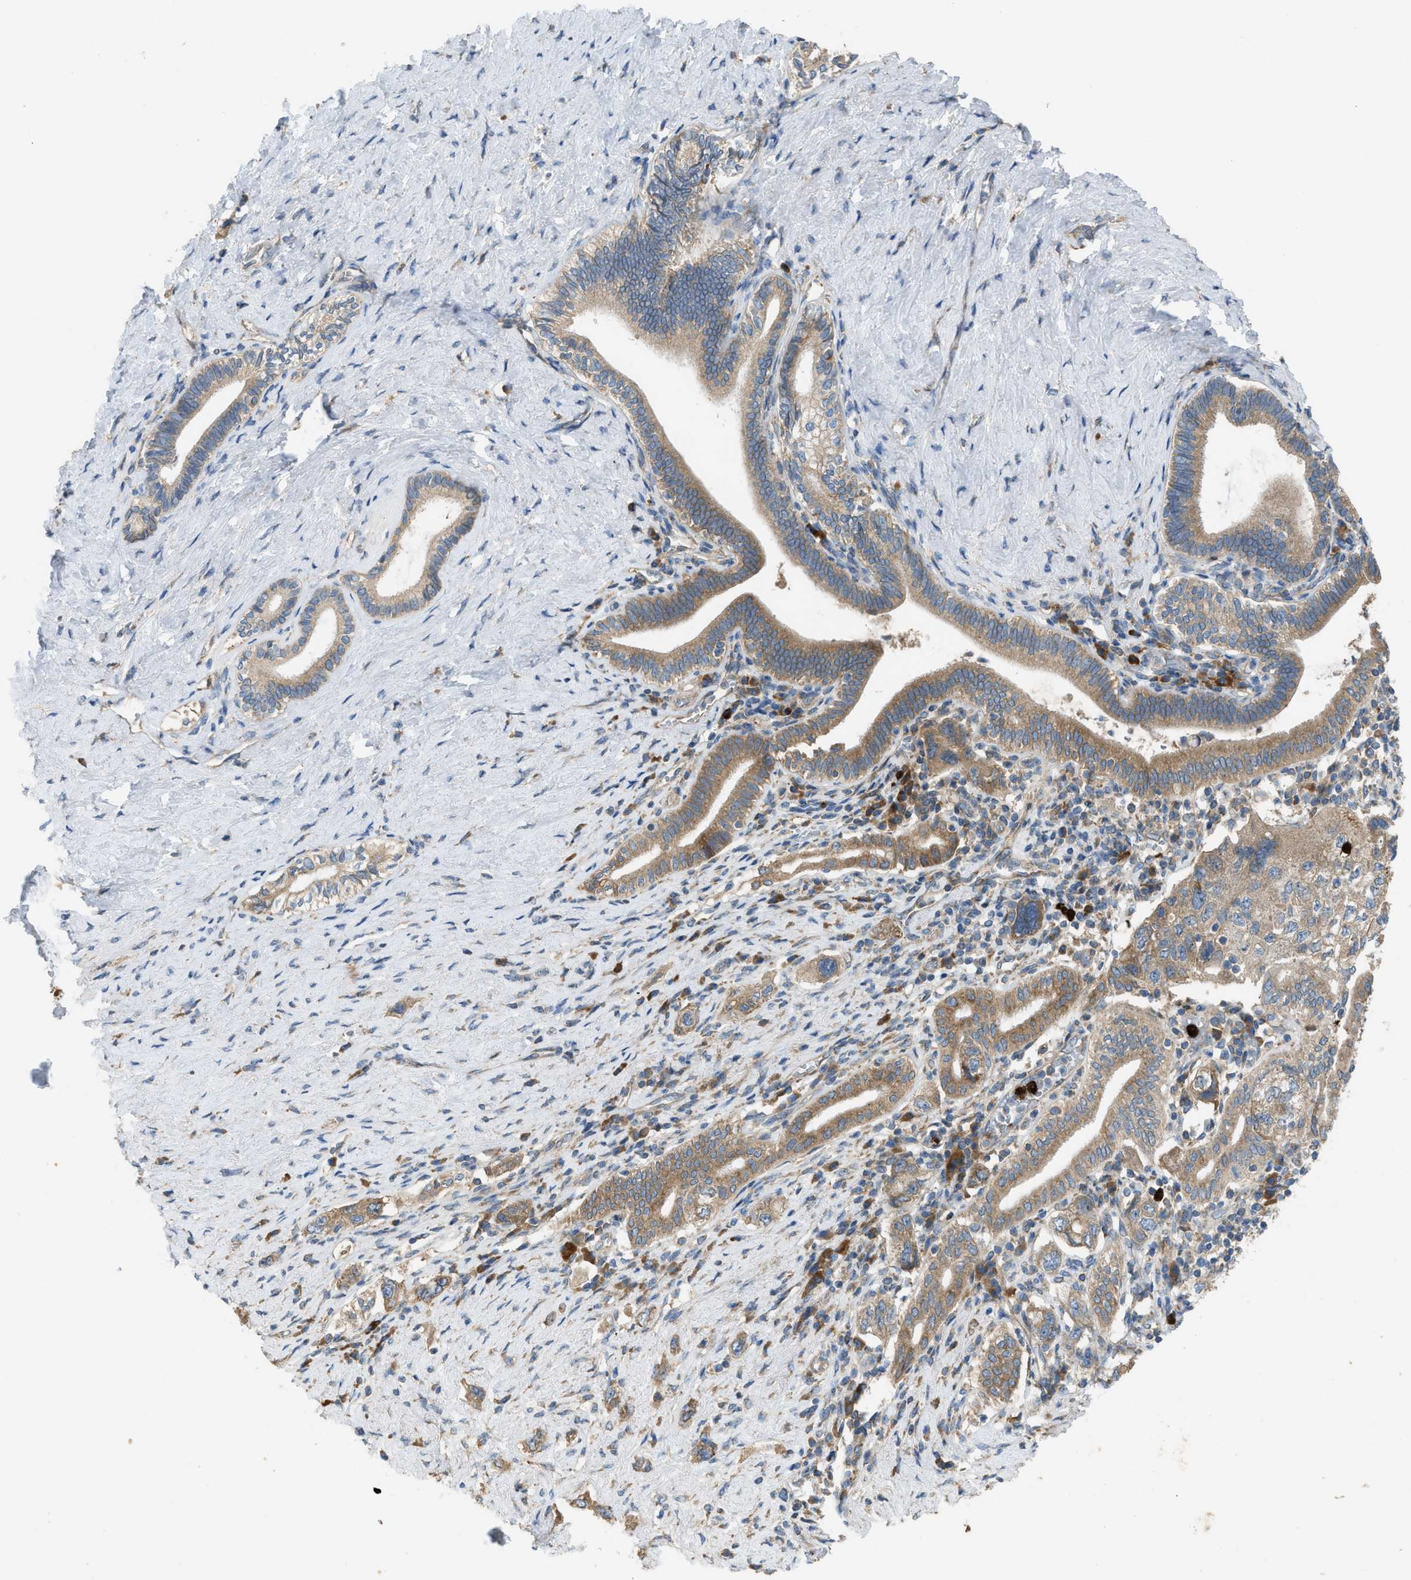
{"staining": {"intensity": "moderate", "quantity": ">75%", "location": "cytoplasmic/membranous"}, "tissue": "pancreatic cancer", "cell_type": "Tumor cells", "image_type": "cancer", "snomed": [{"axis": "morphology", "description": "Adenocarcinoma, NOS"}, {"axis": "topography", "description": "Pancreas"}], "caption": "Immunohistochemical staining of pancreatic cancer (adenocarcinoma) reveals medium levels of moderate cytoplasmic/membranous positivity in about >75% of tumor cells.", "gene": "TMEM68", "patient": {"sex": "female", "age": 73}}